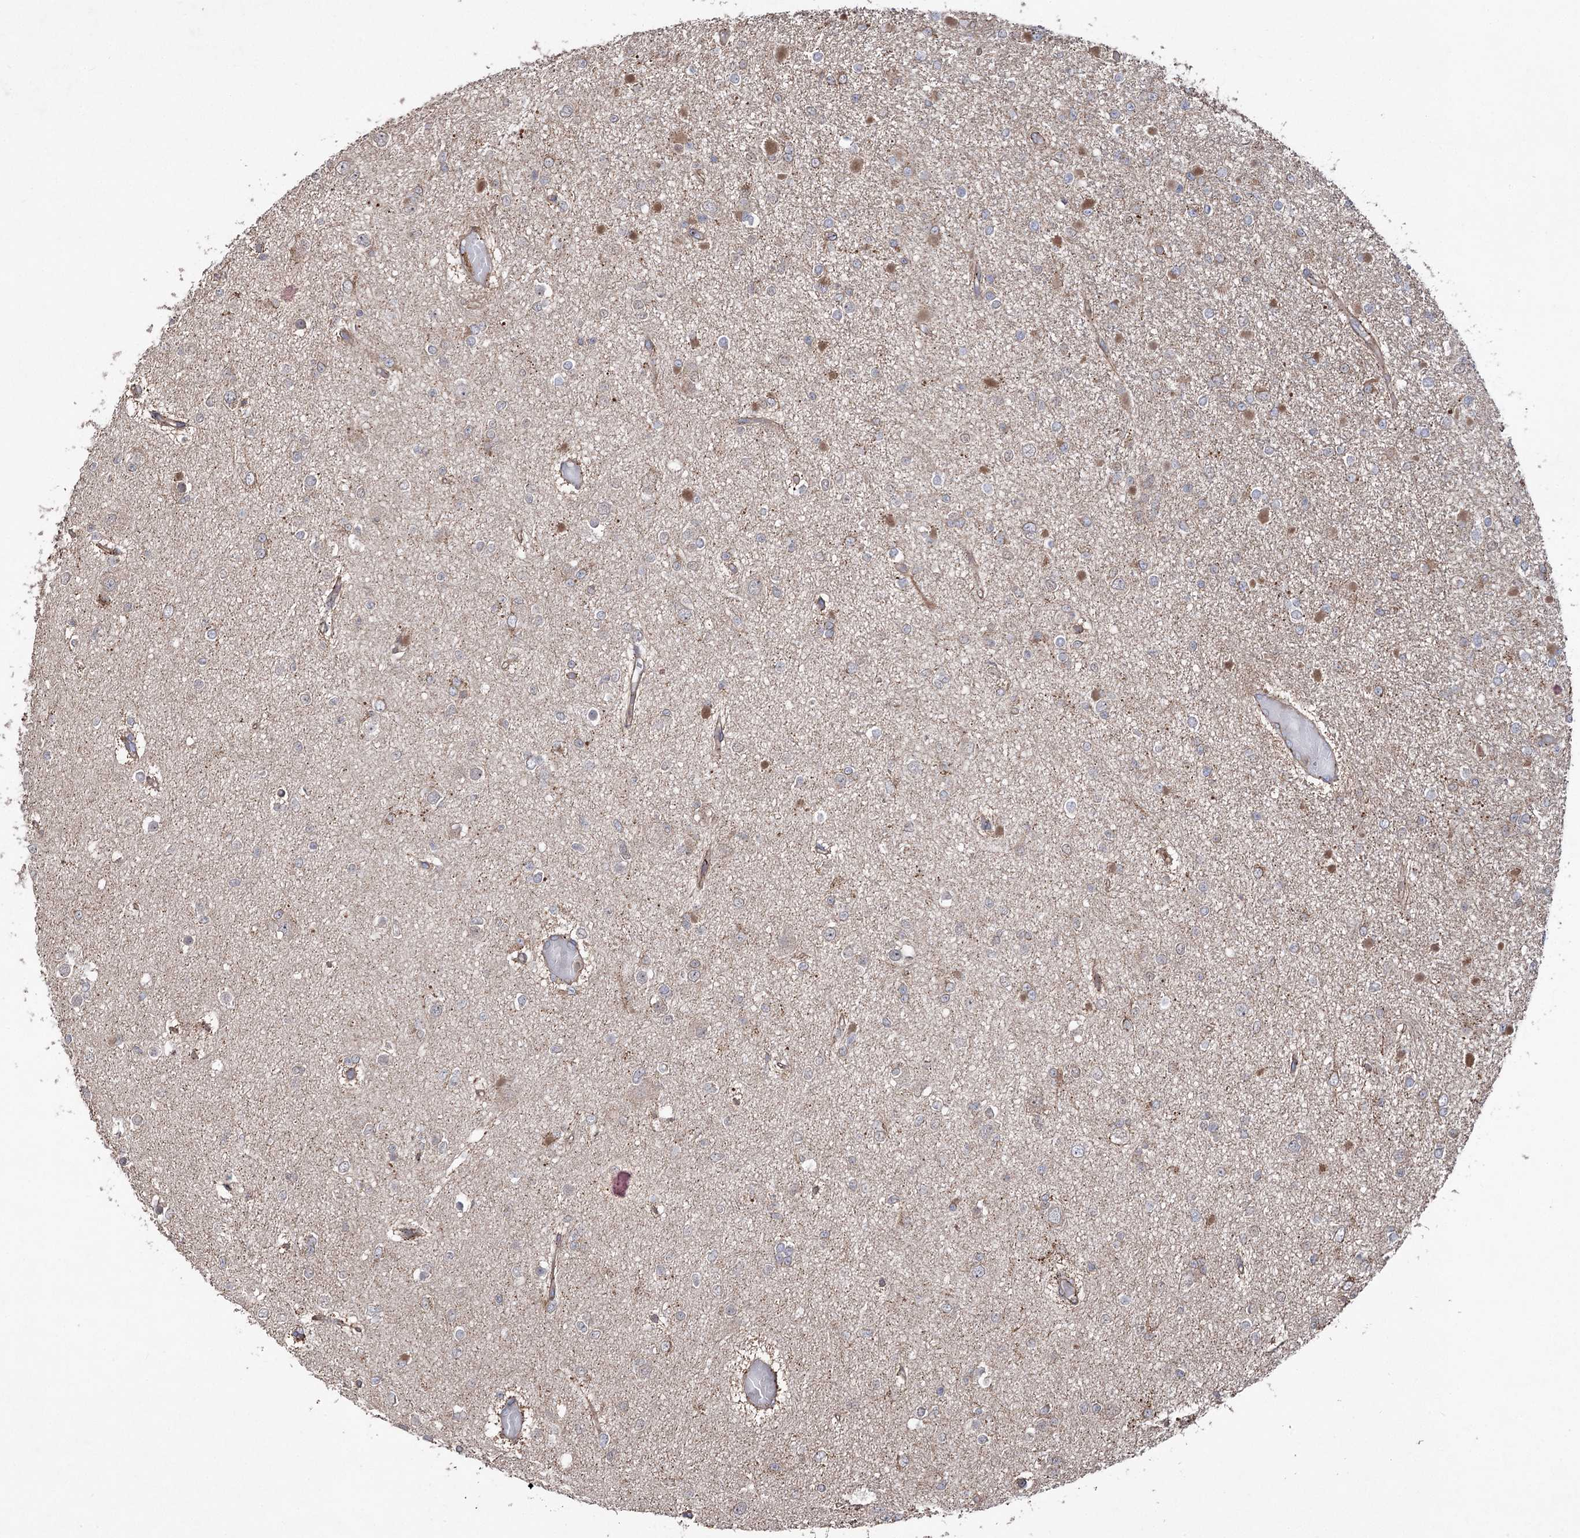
{"staining": {"intensity": "moderate", "quantity": "<25%", "location": "cytoplasmic/membranous"}, "tissue": "glioma", "cell_type": "Tumor cells", "image_type": "cancer", "snomed": [{"axis": "morphology", "description": "Glioma, malignant, Low grade"}, {"axis": "topography", "description": "Brain"}], "caption": "Tumor cells exhibit low levels of moderate cytoplasmic/membranous positivity in about <25% of cells in malignant low-grade glioma.", "gene": "LARS2", "patient": {"sex": "female", "age": 22}}